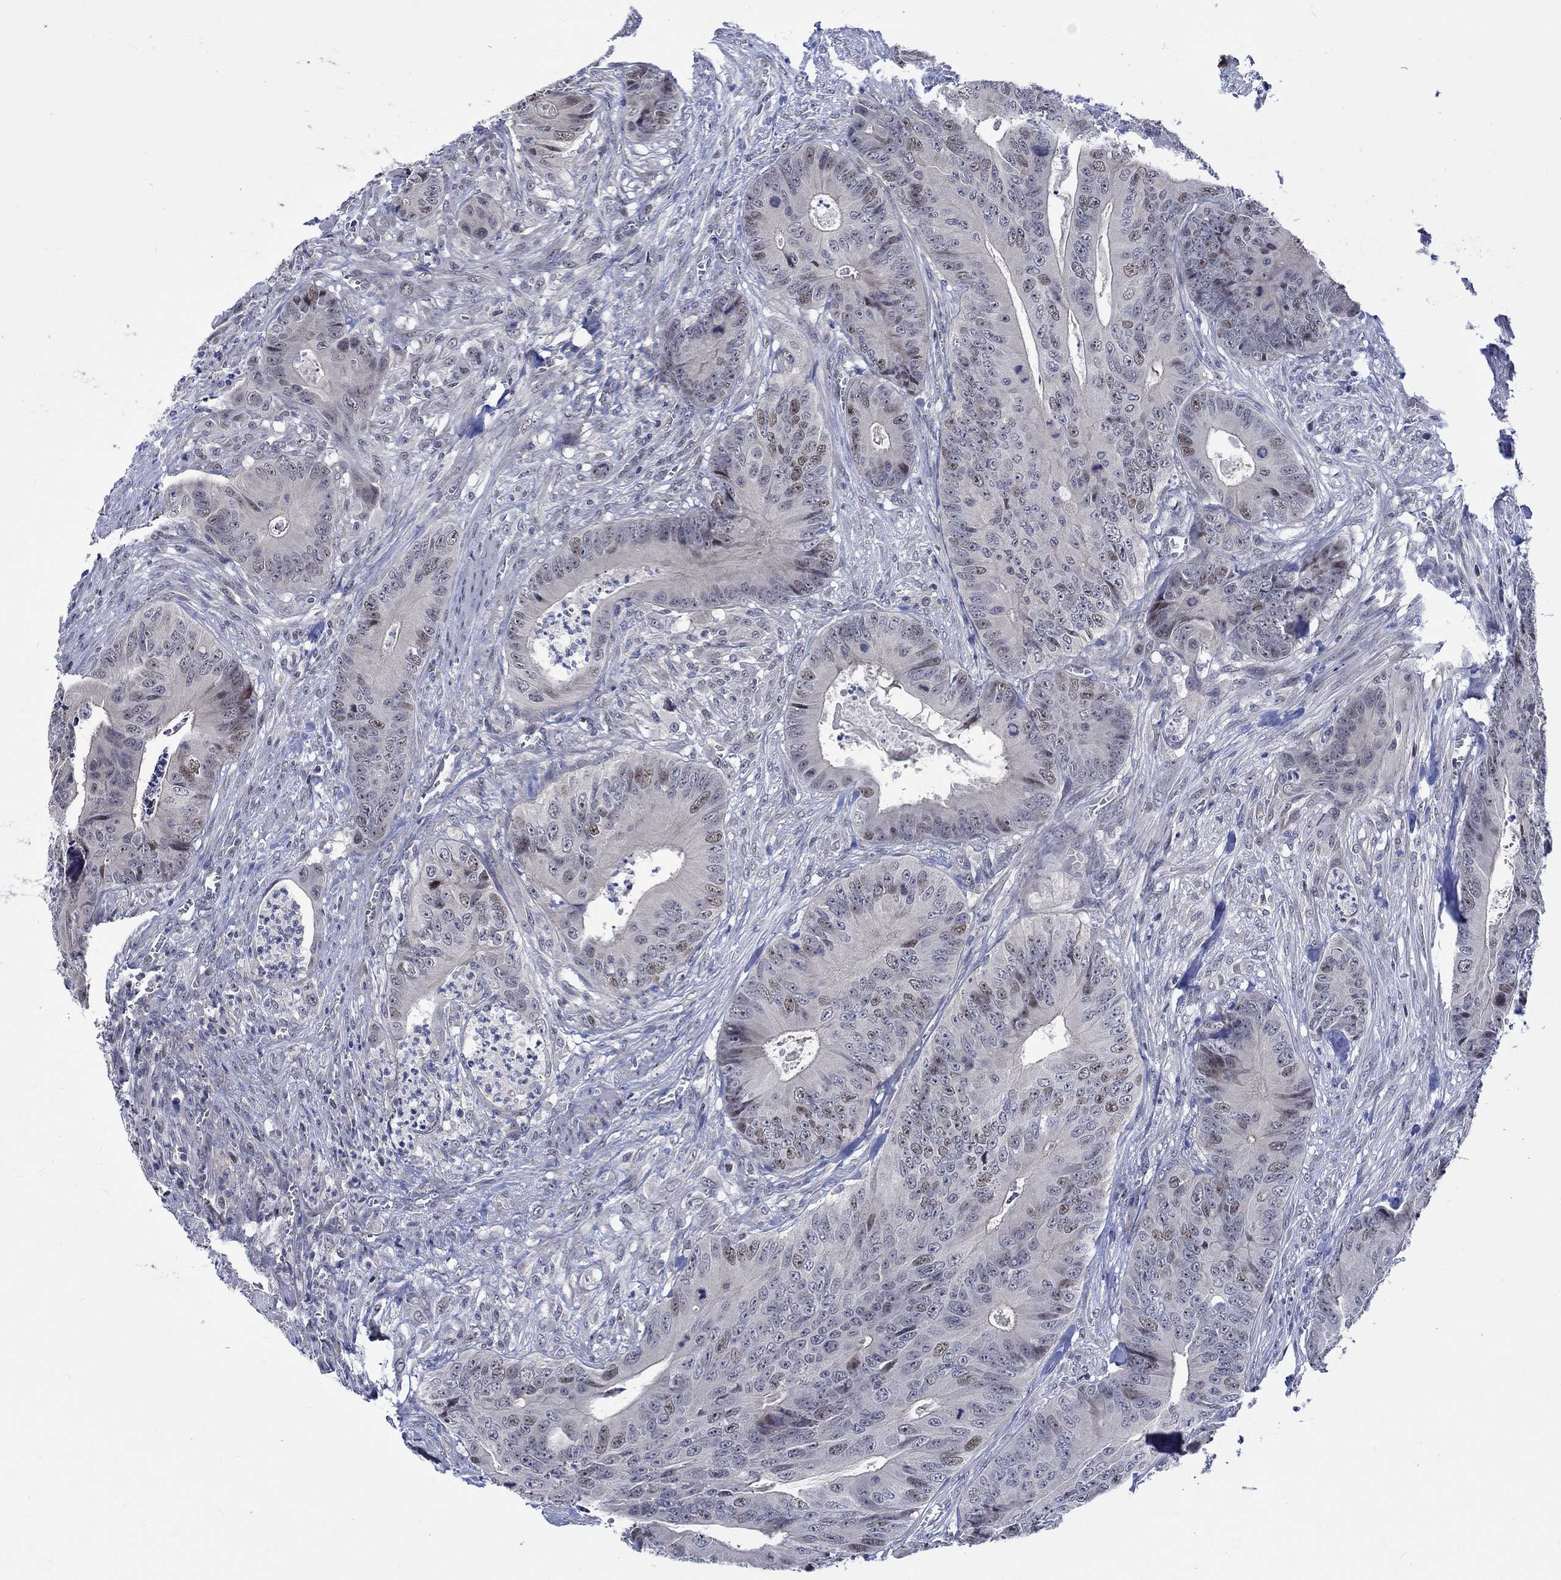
{"staining": {"intensity": "weak", "quantity": "<25%", "location": "nuclear"}, "tissue": "colorectal cancer", "cell_type": "Tumor cells", "image_type": "cancer", "snomed": [{"axis": "morphology", "description": "Adenocarcinoma, NOS"}, {"axis": "topography", "description": "Colon"}], "caption": "Photomicrograph shows no significant protein expression in tumor cells of colorectal cancer (adenocarcinoma).", "gene": "E2F8", "patient": {"sex": "male", "age": 84}}